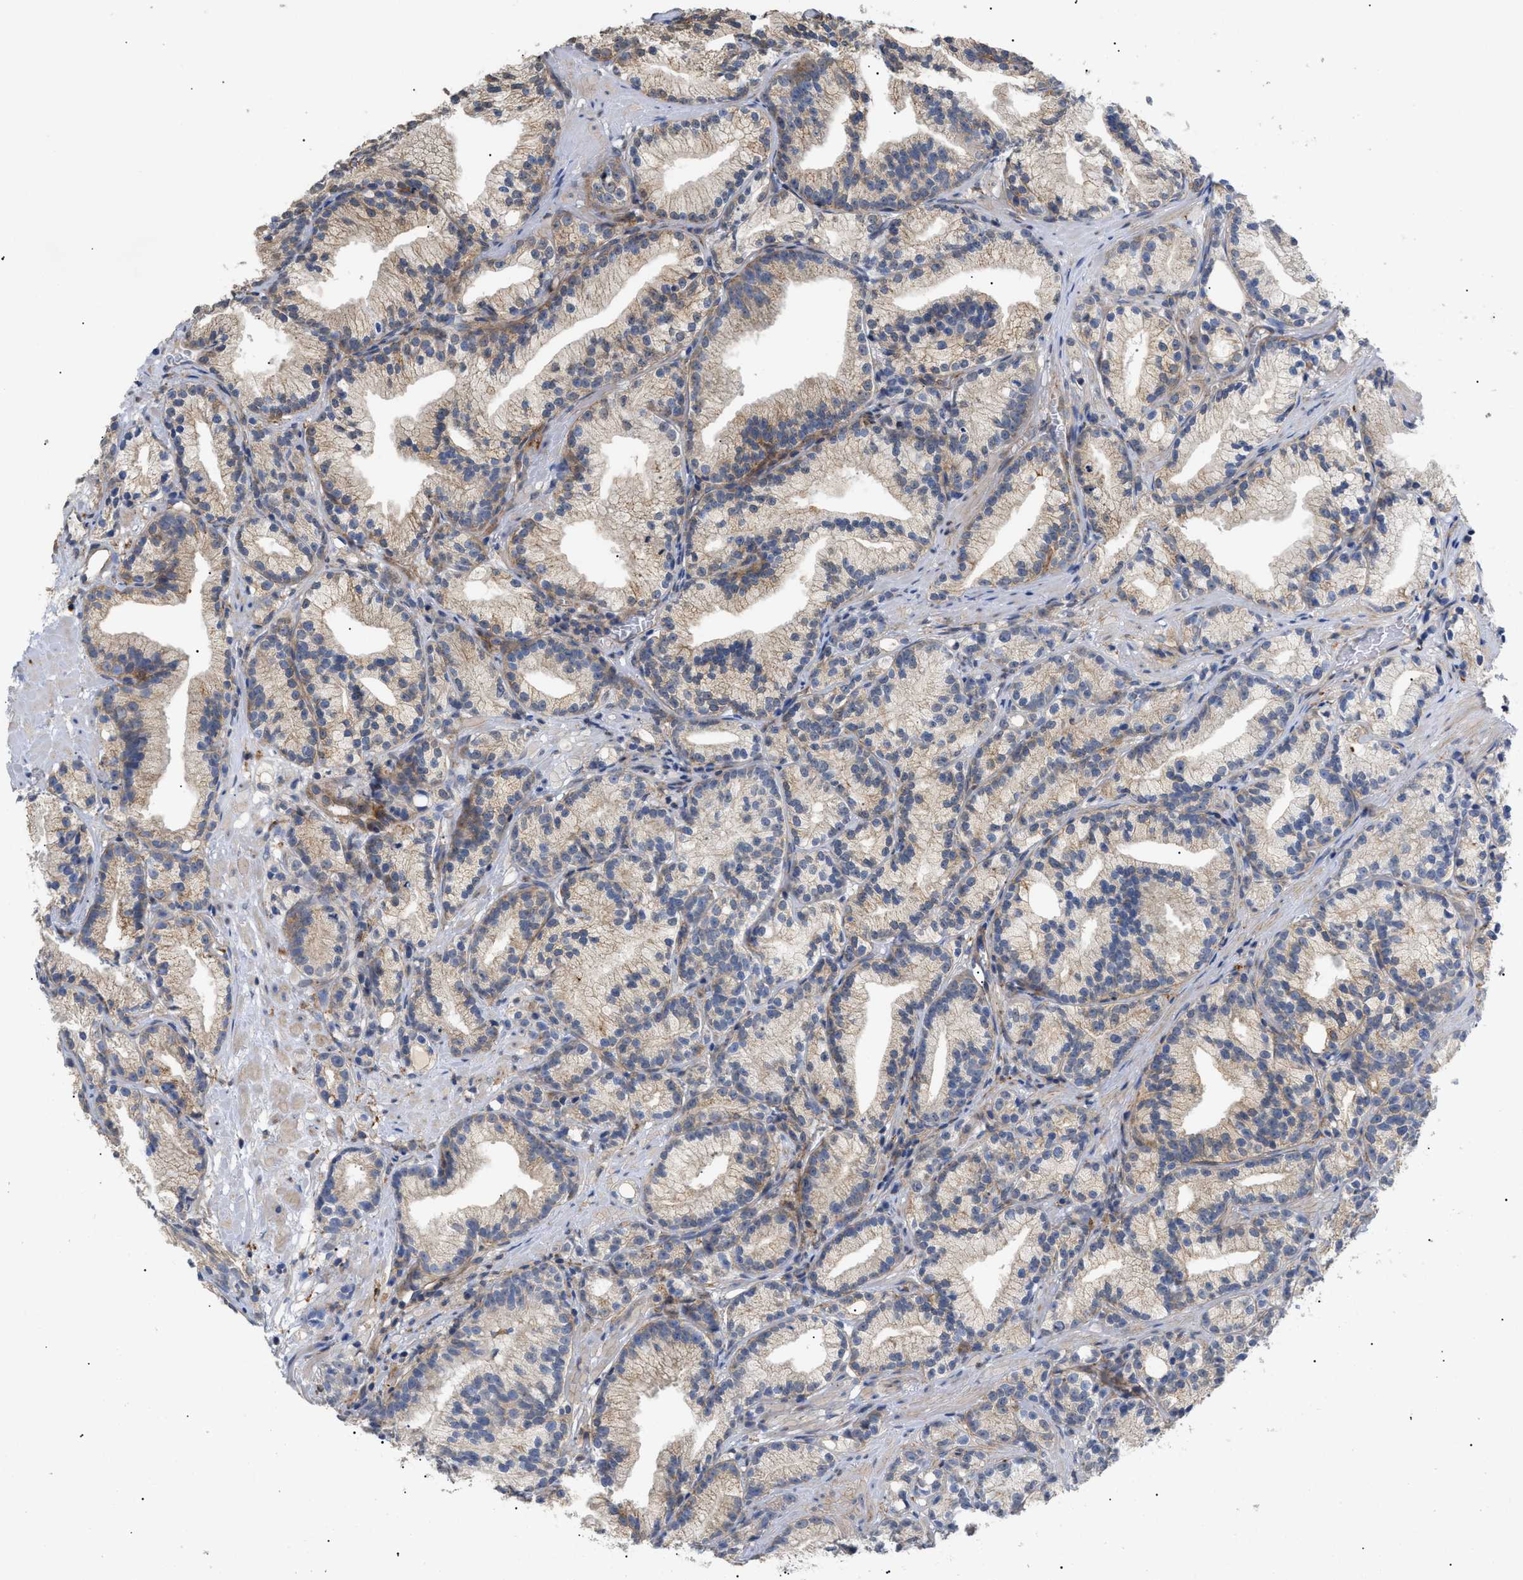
{"staining": {"intensity": "weak", "quantity": "25%-75%", "location": "cytoplasmic/membranous"}, "tissue": "prostate cancer", "cell_type": "Tumor cells", "image_type": "cancer", "snomed": [{"axis": "morphology", "description": "Adenocarcinoma, Low grade"}, {"axis": "topography", "description": "Prostate"}], "caption": "A micrograph of prostate cancer stained for a protein reveals weak cytoplasmic/membranous brown staining in tumor cells.", "gene": "SFXN5", "patient": {"sex": "male", "age": 89}}